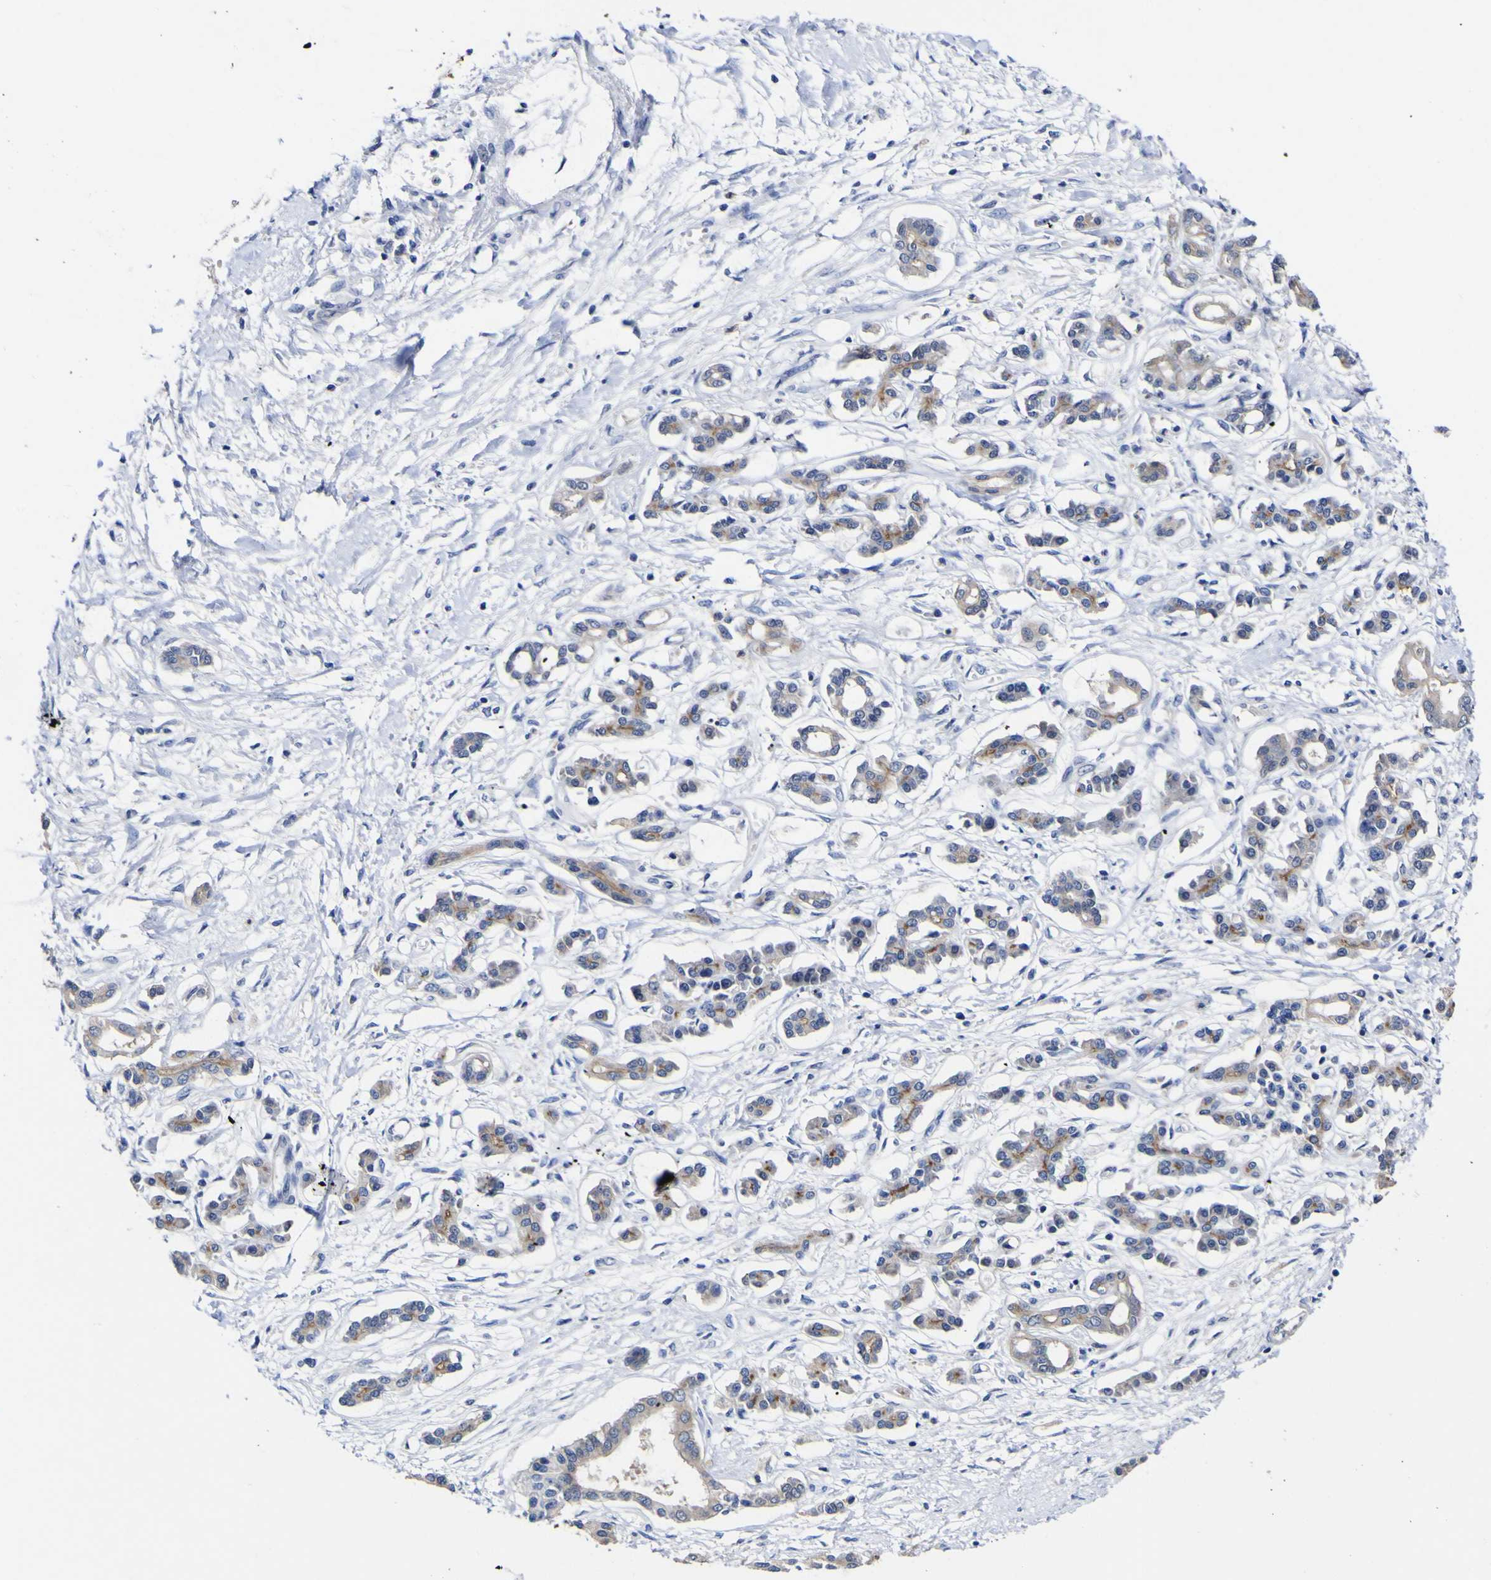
{"staining": {"intensity": "moderate", "quantity": "<25%", "location": "cytoplasmic/membranous"}, "tissue": "pancreatic cancer", "cell_type": "Tumor cells", "image_type": "cancer", "snomed": [{"axis": "morphology", "description": "Adenocarcinoma, NOS"}, {"axis": "topography", "description": "Pancreas"}], "caption": "Immunohistochemistry (IHC) of pancreatic cancer exhibits low levels of moderate cytoplasmic/membranous staining in approximately <25% of tumor cells.", "gene": "CASP6", "patient": {"sex": "male", "age": 56}}